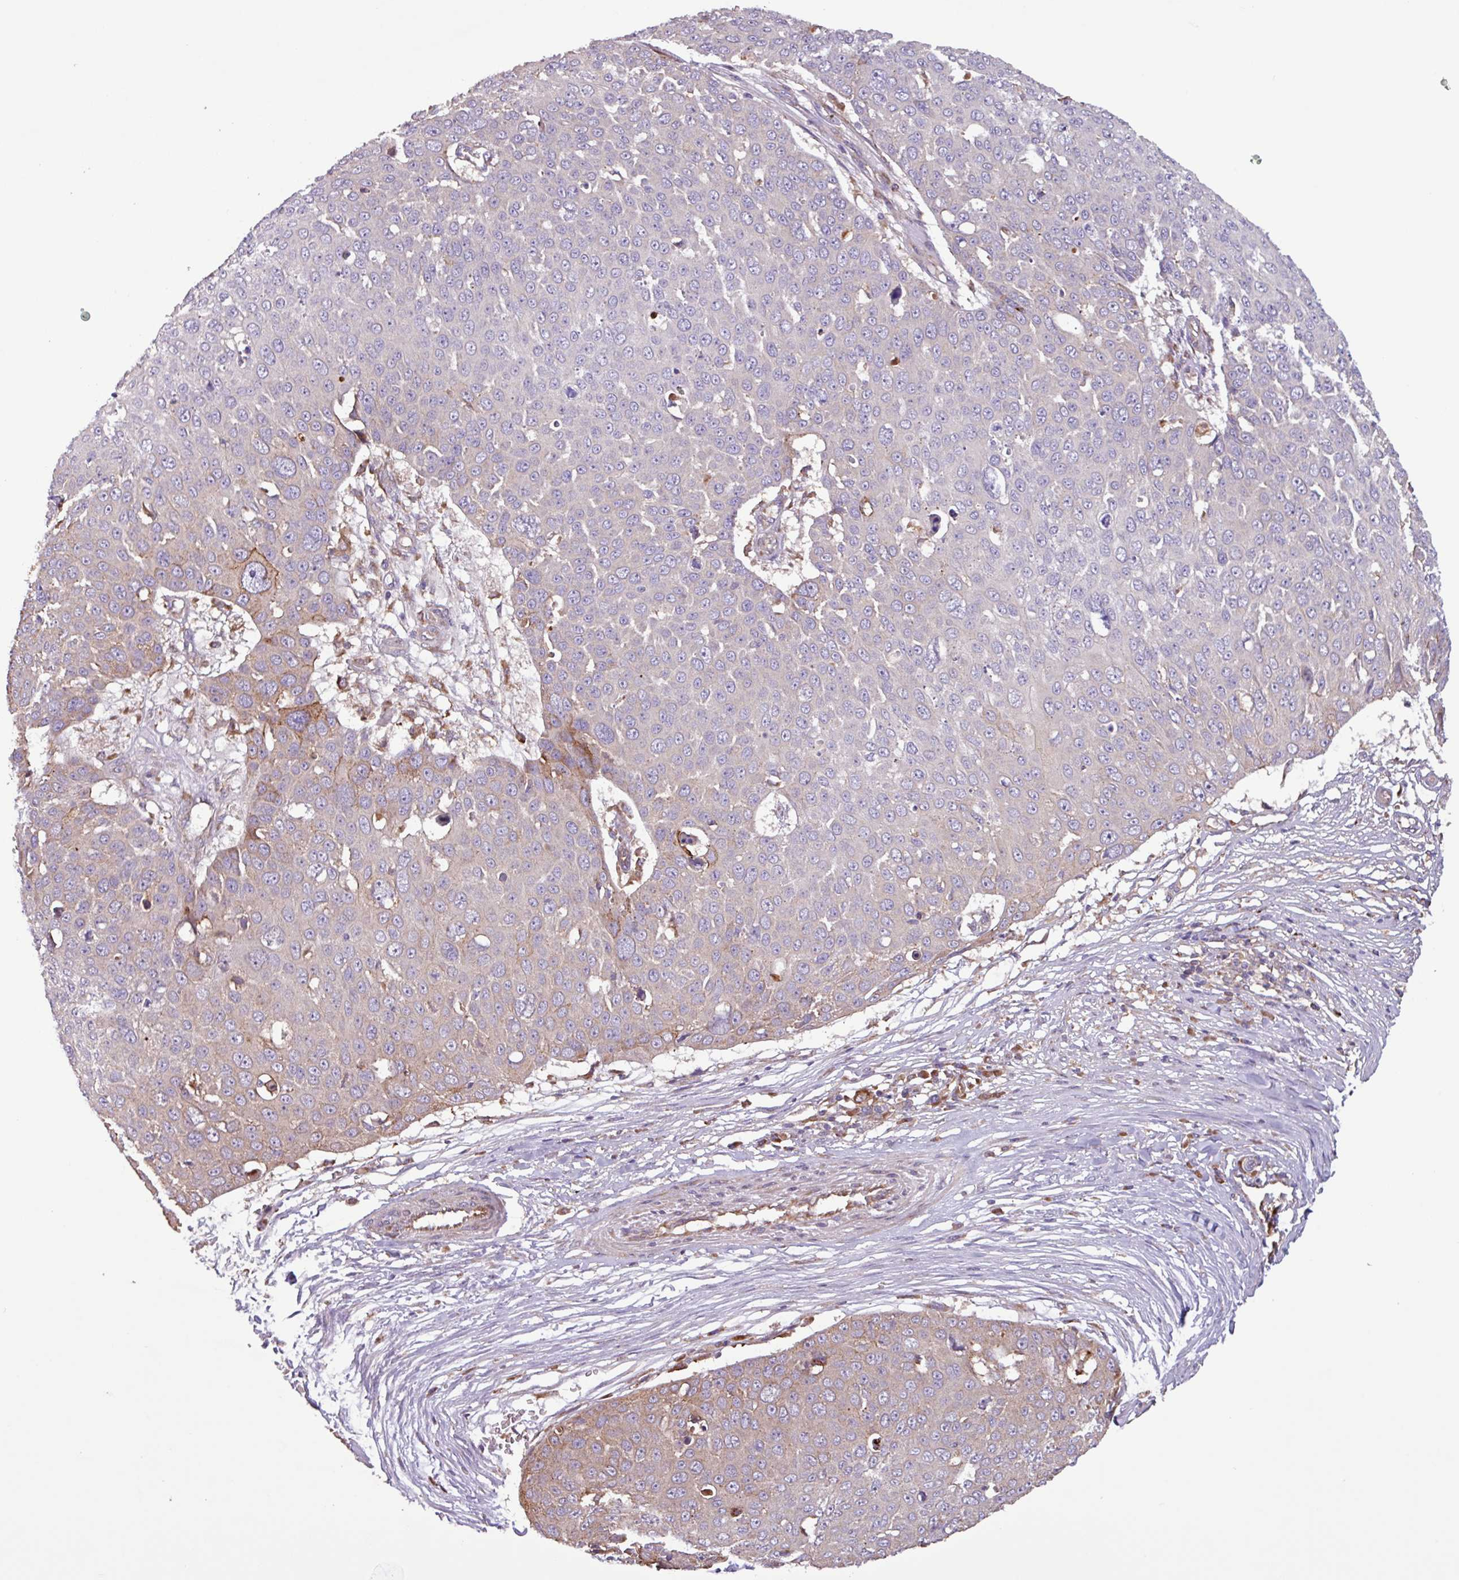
{"staining": {"intensity": "moderate", "quantity": "<25%", "location": "cytoplasmic/membranous"}, "tissue": "skin cancer", "cell_type": "Tumor cells", "image_type": "cancer", "snomed": [{"axis": "morphology", "description": "Squamous cell carcinoma, NOS"}, {"axis": "topography", "description": "Skin"}], "caption": "This histopathology image exhibits immunohistochemistry staining of human skin squamous cell carcinoma, with low moderate cytoplasmic/membranous staining in approximately <25% of tumor cells.", "gene": "PTPRQ", "patient": {"sex": "male", "age": 71}}